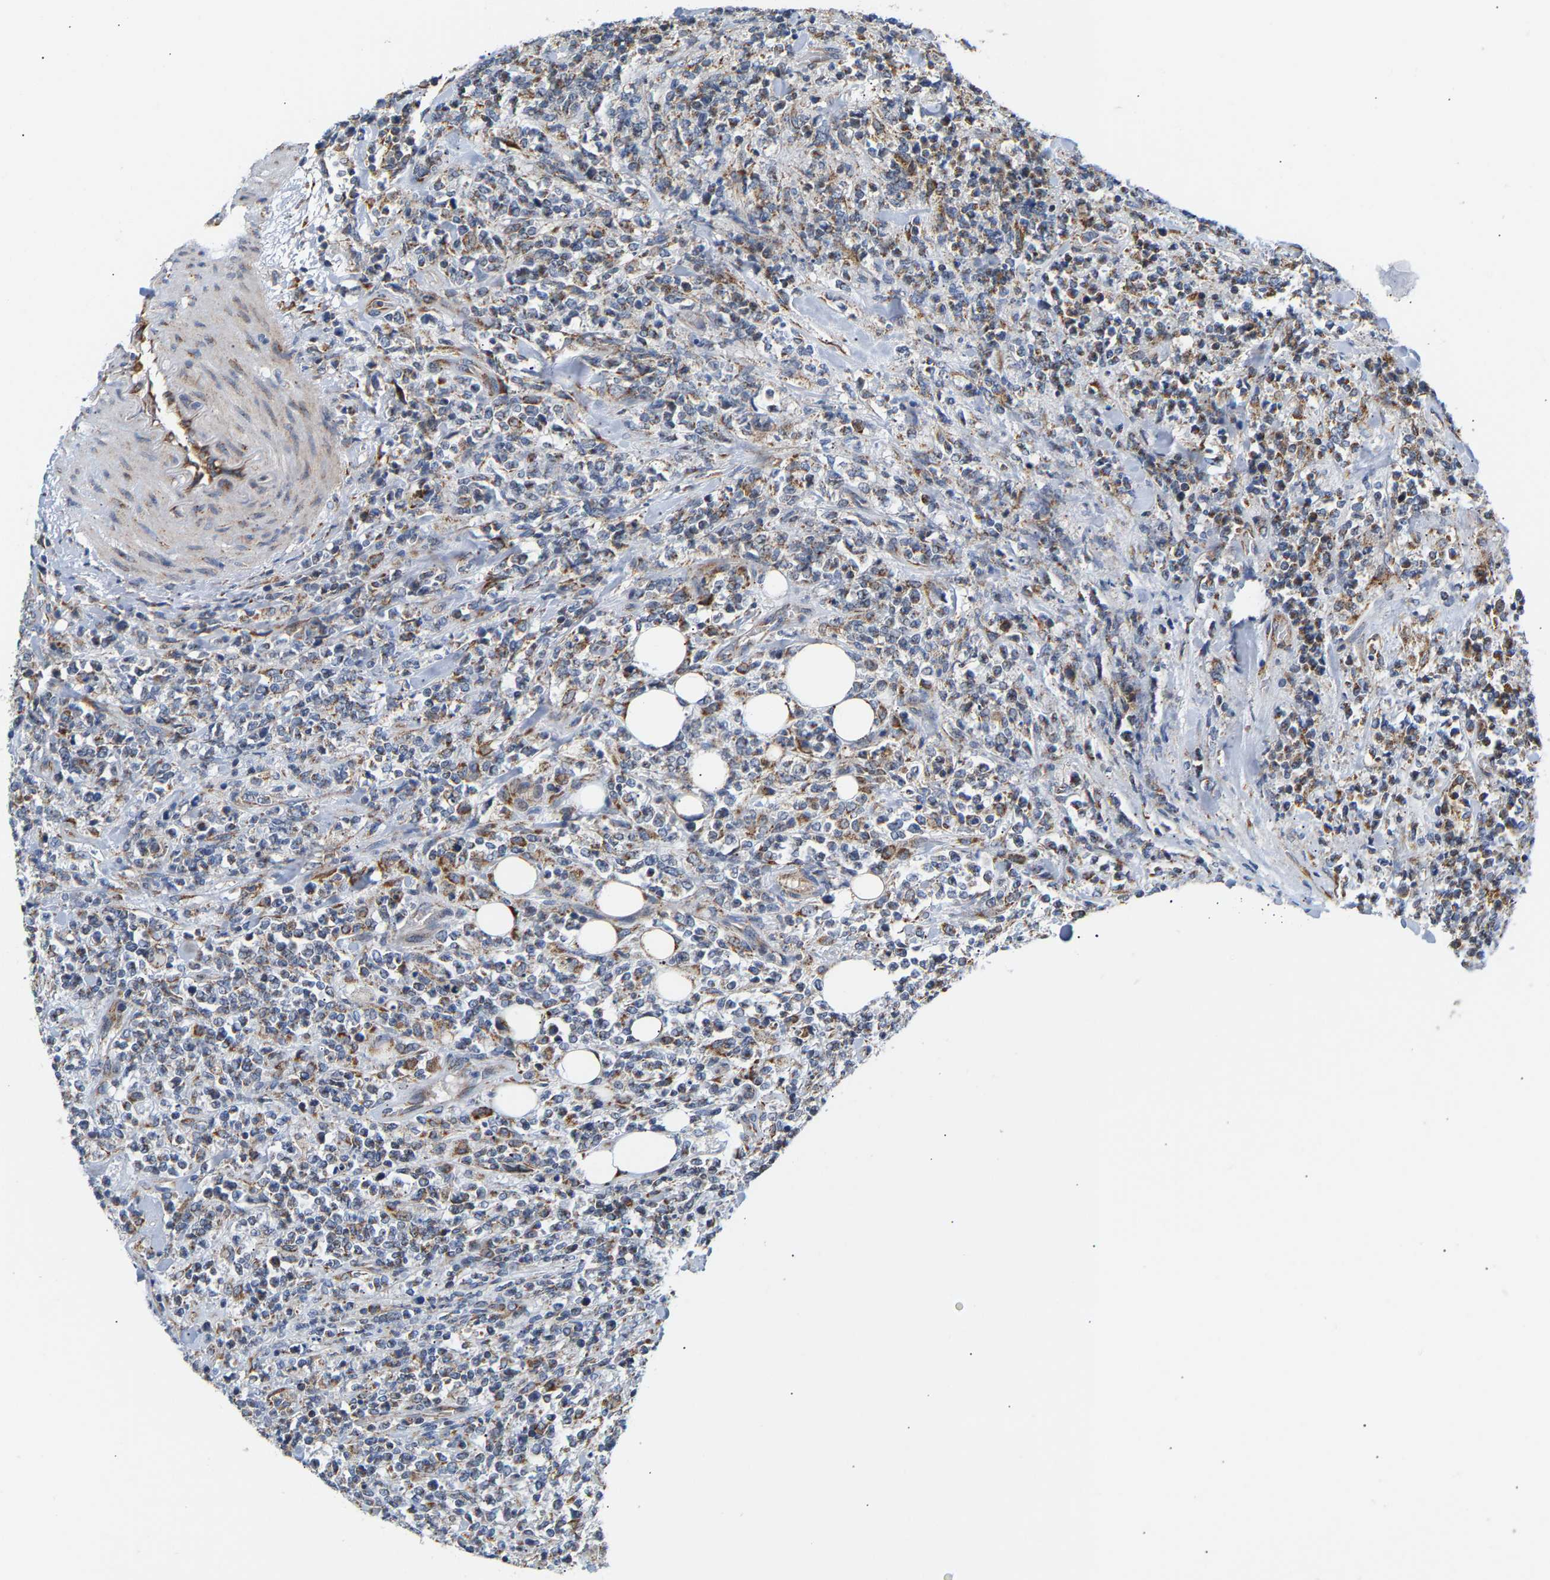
{"staining": {"intensity": "moderate", "quantity": "25%-75%", "location": "cytoplasmic/membranous"}, "tissue": "lymphoma", "cell_type": "Tumor cells", "image_type": "cancer", "snomed": [{"axis": "morphology", "description": "Malignant lymphoma, non-Hodgkin's type, High grade"}, {"axis": "topography", "description": "Soft tissue"}], "caption": "Lymphoma stained with a brown dye displays moderate cytoplasmic/membranous positive staining in approximately 25%-75% of tumor cells.", "gene": "TMEM168", "patient": {"sex": "male", "age": 18}}